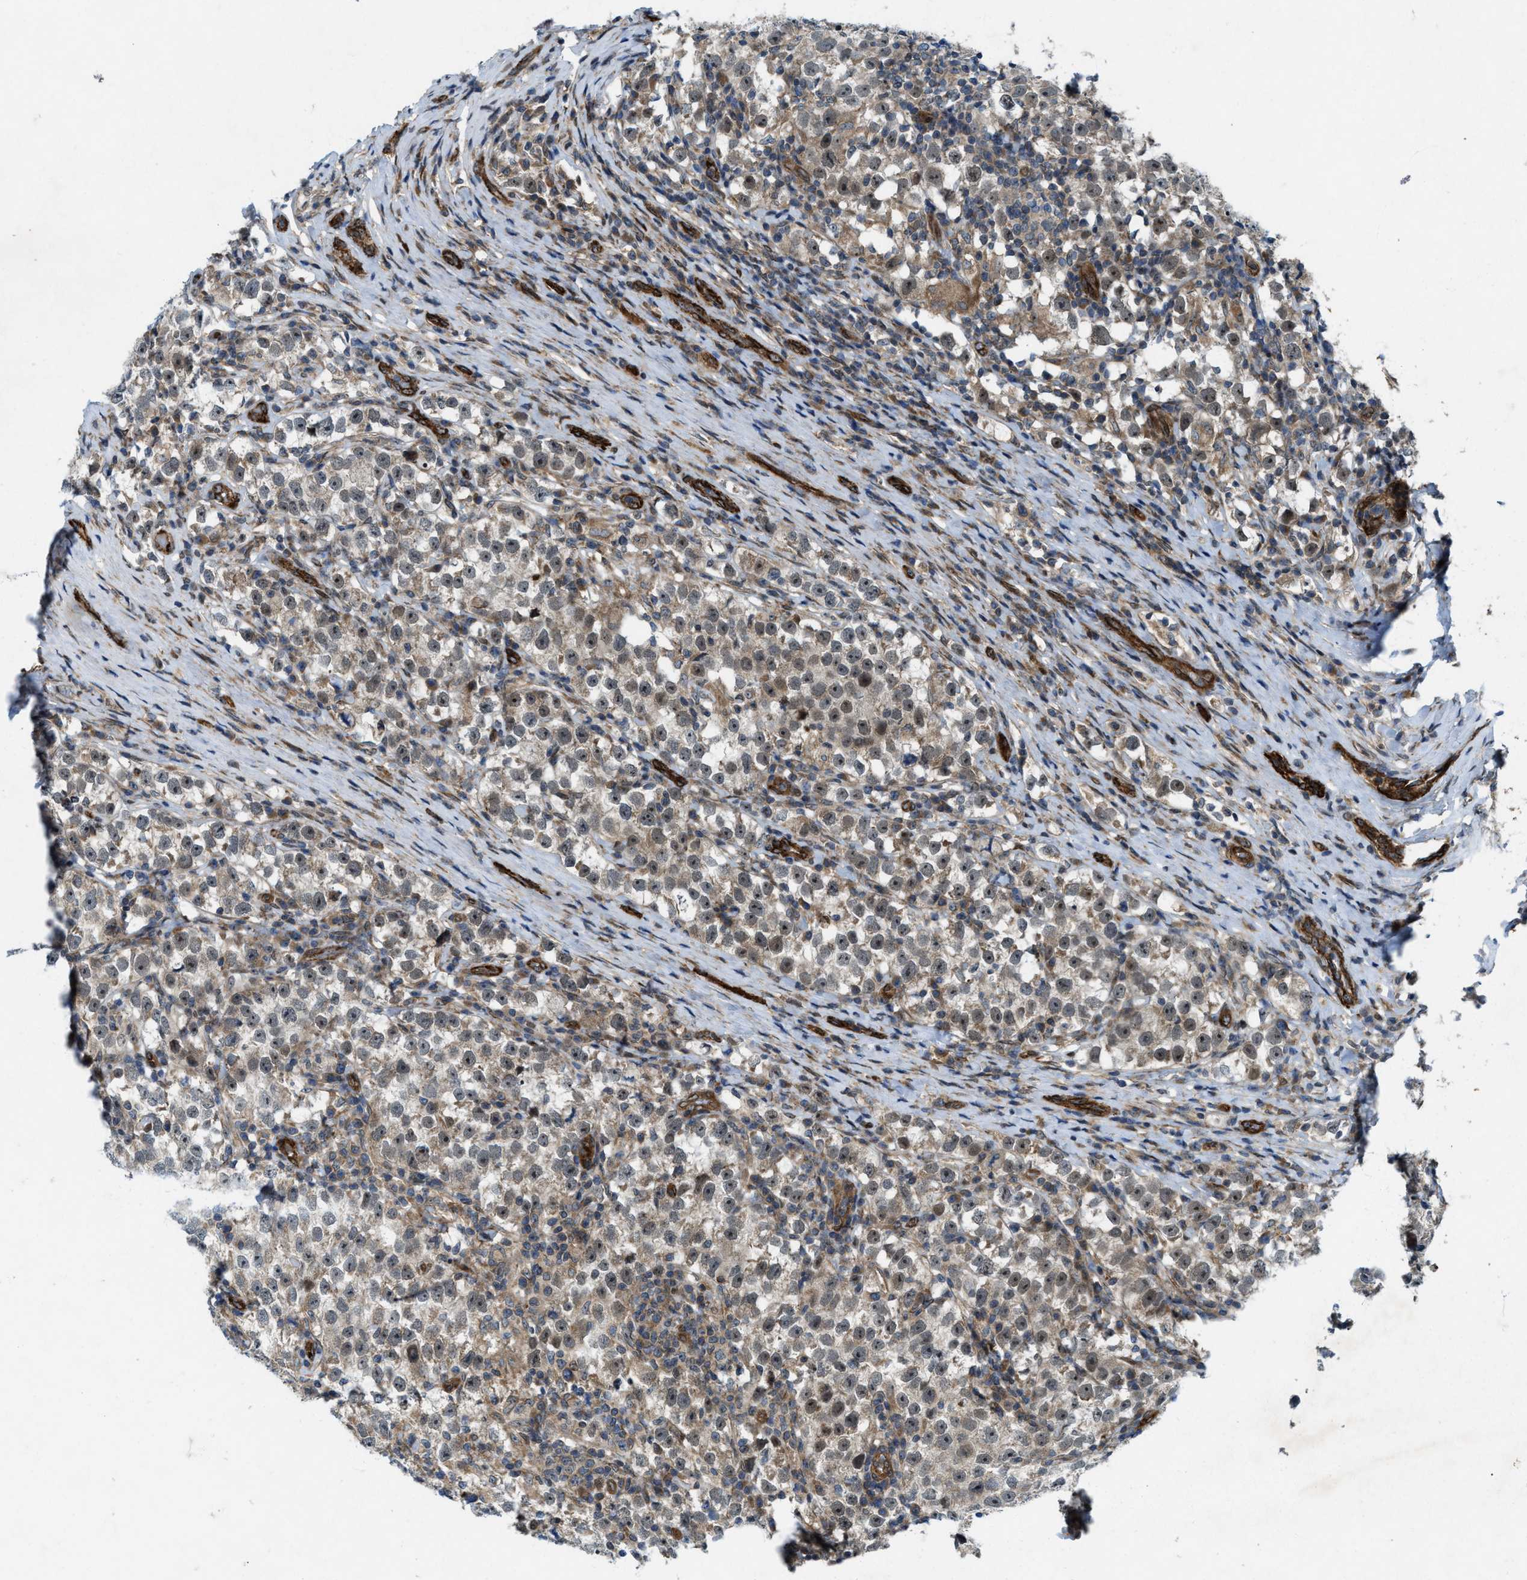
{"staining": {"intensity": "weak", "quantity": ">75%", "location": "cytoplasmic/membranous,nuclear"}, "tissue": "testis cancer", "cell_type": "Tumor cells", "image_type": "cancer", "snomed": [{"axis": "morphology", "description": "Normal tissue, NOS"}, {"axis": "morphology", "description": "Seminoma, NOS"}, {"axis": "topography", "description": "Testis"}], "caption": "Protein staining displays weak cytoplasmic/membranous and nuclear positivity in approximately >75% of tumor cells in testis cancer.", "gene": "URGCP", "patient": {"sex": "male", "age": 43}}